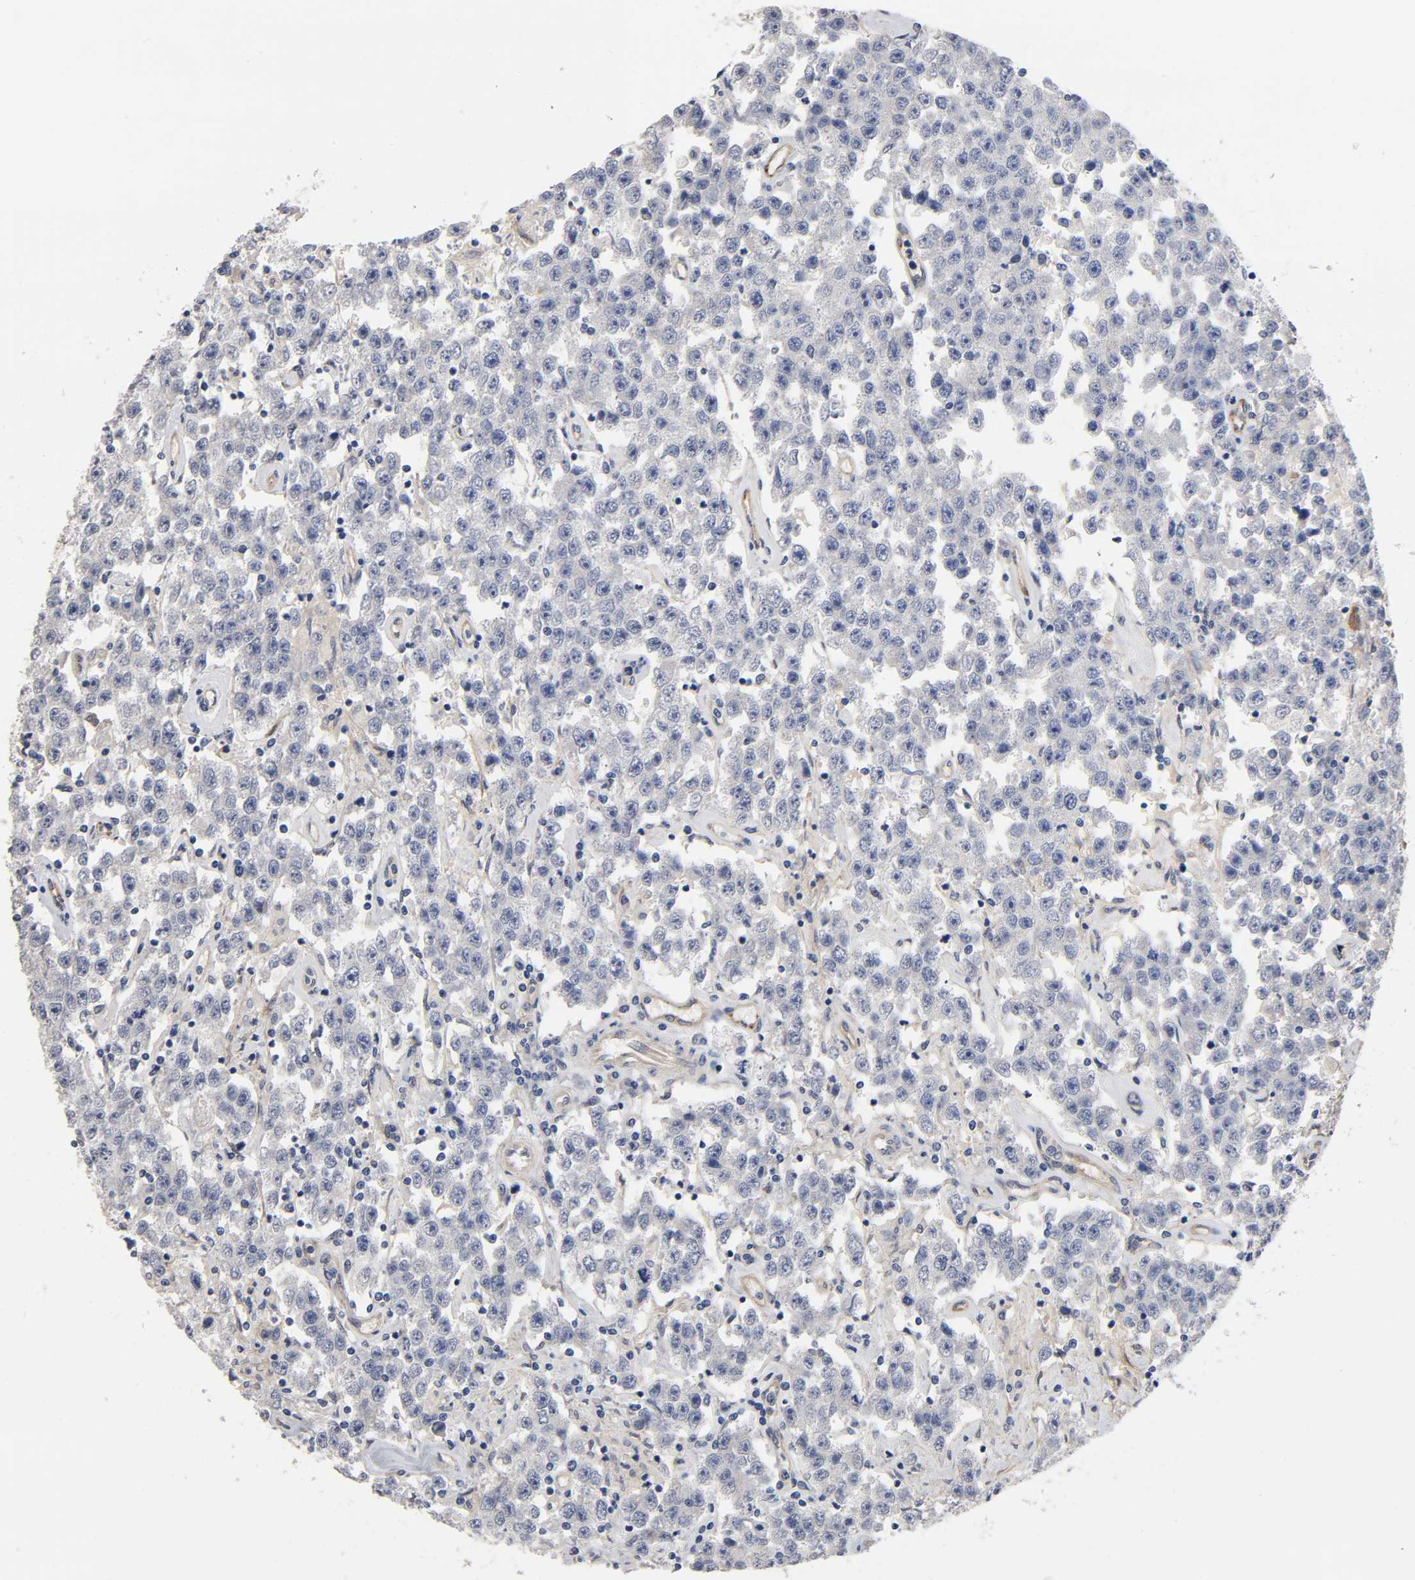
{"staining": {"intensity": "negative", "quantity": "none", "location": "none"}, "tissue": "testis cancer", "cell_type": "Tumor cells", "image_type": "cancer", "snomed": [{"axis": "morphology", "description": "Seminoma, NOS"}, {"axis": "topography", "description": "Testis"}], "caption": "This is an IHC photomicrograph of human testis cancer. There is no expression in tumor cells.", "gene": "RAB13", "patient": {"sex": "male", "age": 52}}